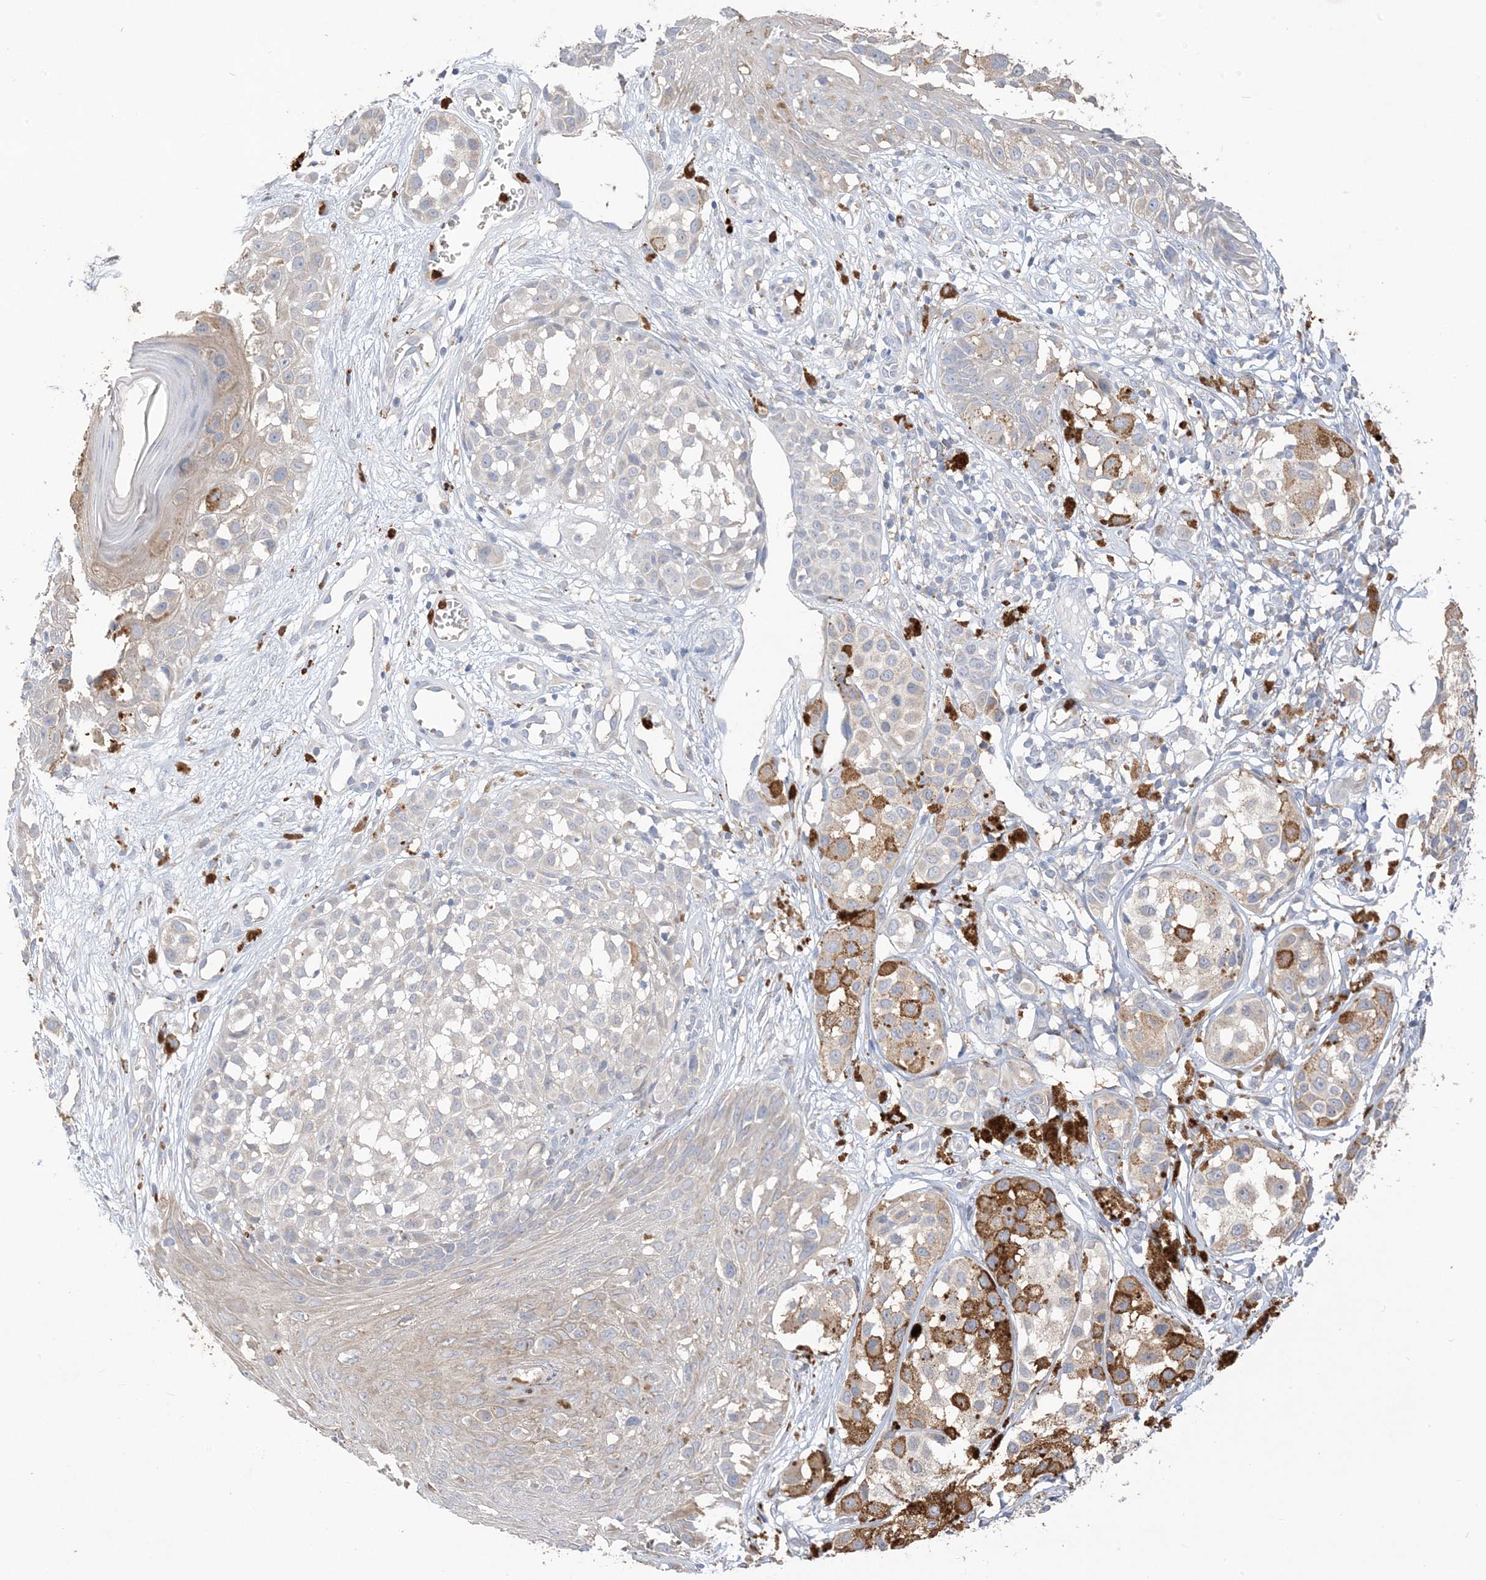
{"staining": {"intensity": "negative", "quantity": "none", "location": "none"}, "tissue": "melanoma", "cell_type": "Tumor cells", "image_type": "cancer", "snomed": [{"axis": "morphology", "description": "Malignant melanoma, NOS"}, {"axis": "topography", "description": "Skin of leg"}], "caption": "High power microscopy micrograph of an immunohistochemistry (IHC) photomicrograph of malignant melanoma, revealing no significant staining in tumor cells.", "gene": "DPP9", "patient": {"sex": "female", "age": 72}}